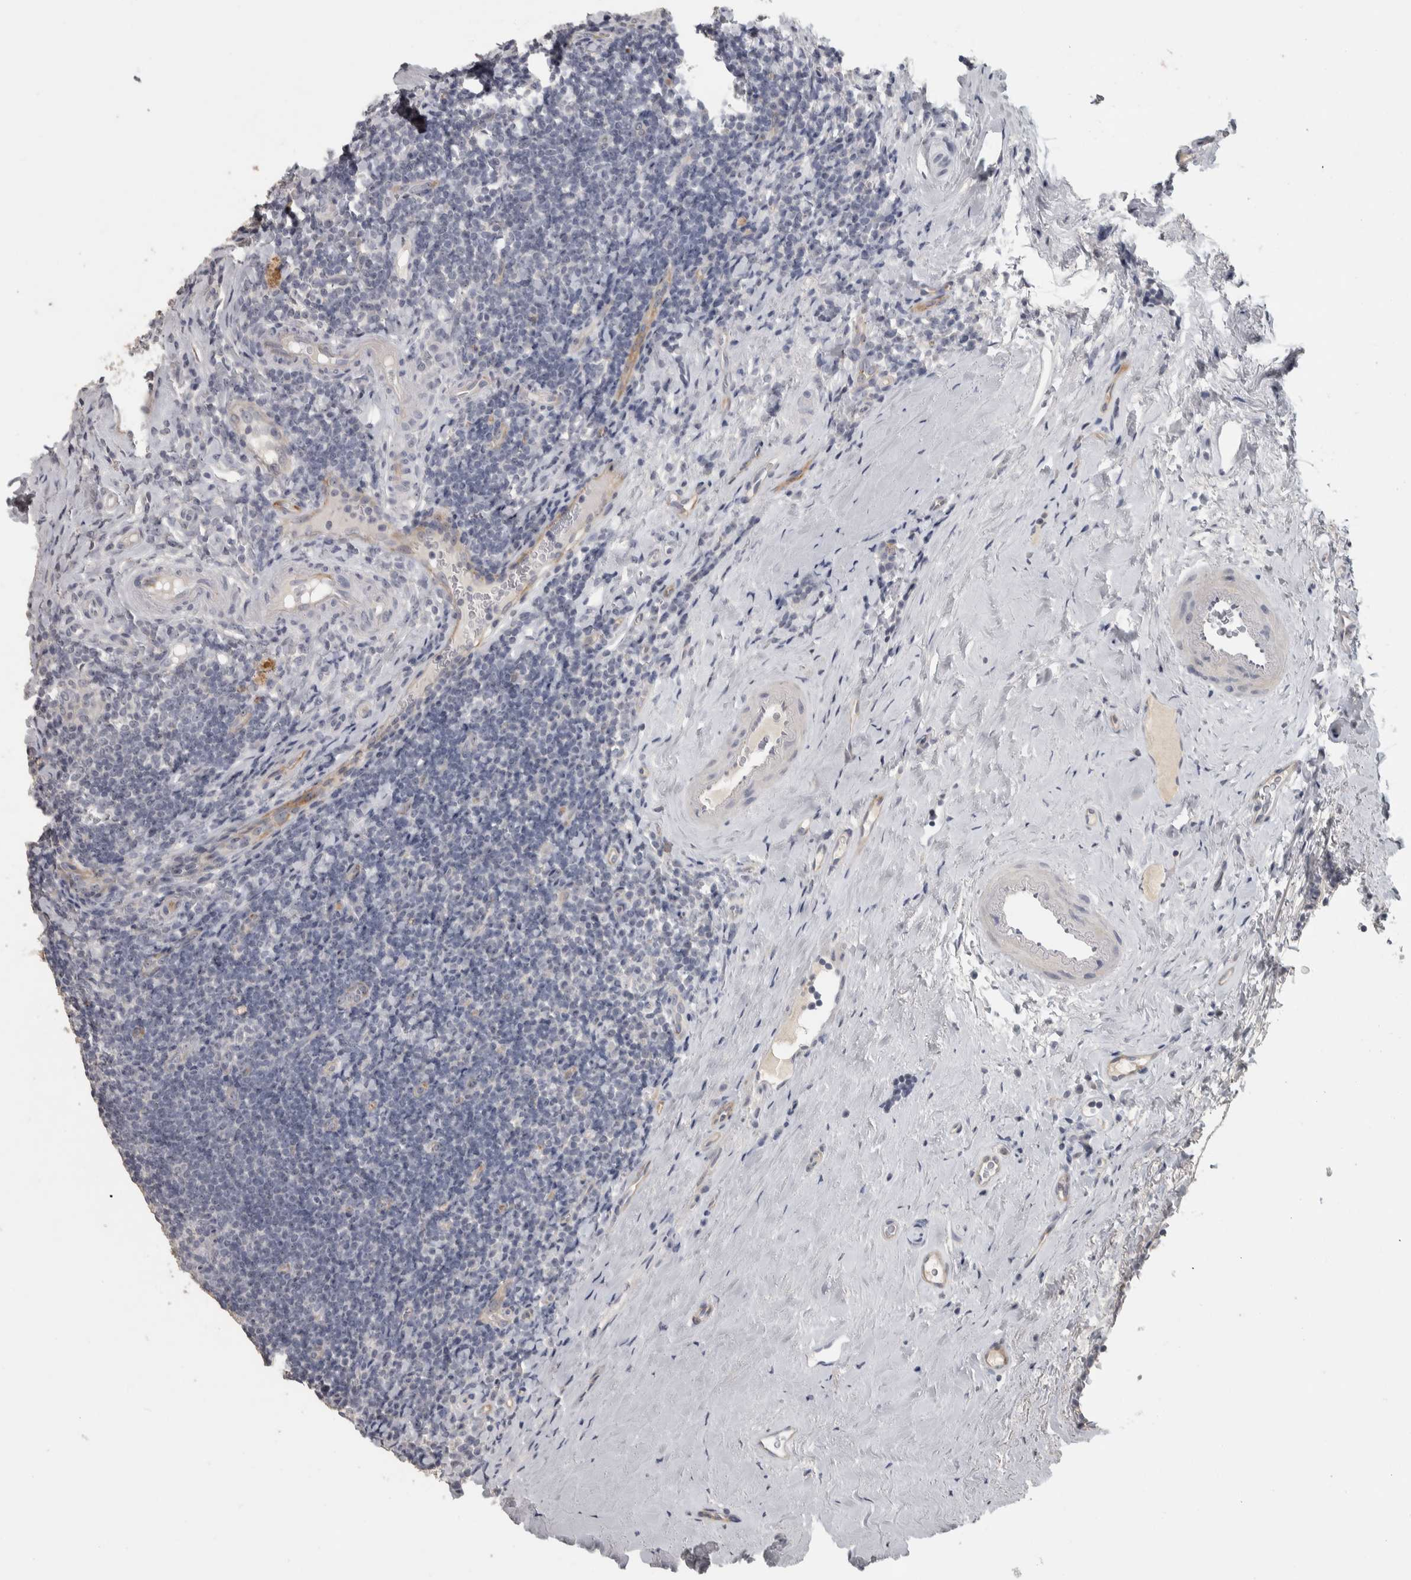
{"staining": {"intensity": "negative", "quantity": "none", "location": "none"}, "tissue": "tonsil", "cell_type": "Germinal center cells", "image_type": "normal", "snomed": [{"axis": "morphology", "description": "Normal tissue, NOS"}, {"axis": "topography", "description": "Tonsil"}], "caption": "Photomicrograph shows no significant protein staining in germinal center cells of unremarkable tonsil. The staining was performed using DAB (3,3'-diaminobenzidine) to visualize the protein expression in brown, while the nuclei were stained in blue with hematoxylin (Magnification: 20x).", "gene": "DCAF10", "patient": {"sex": "male", "age": 37}}